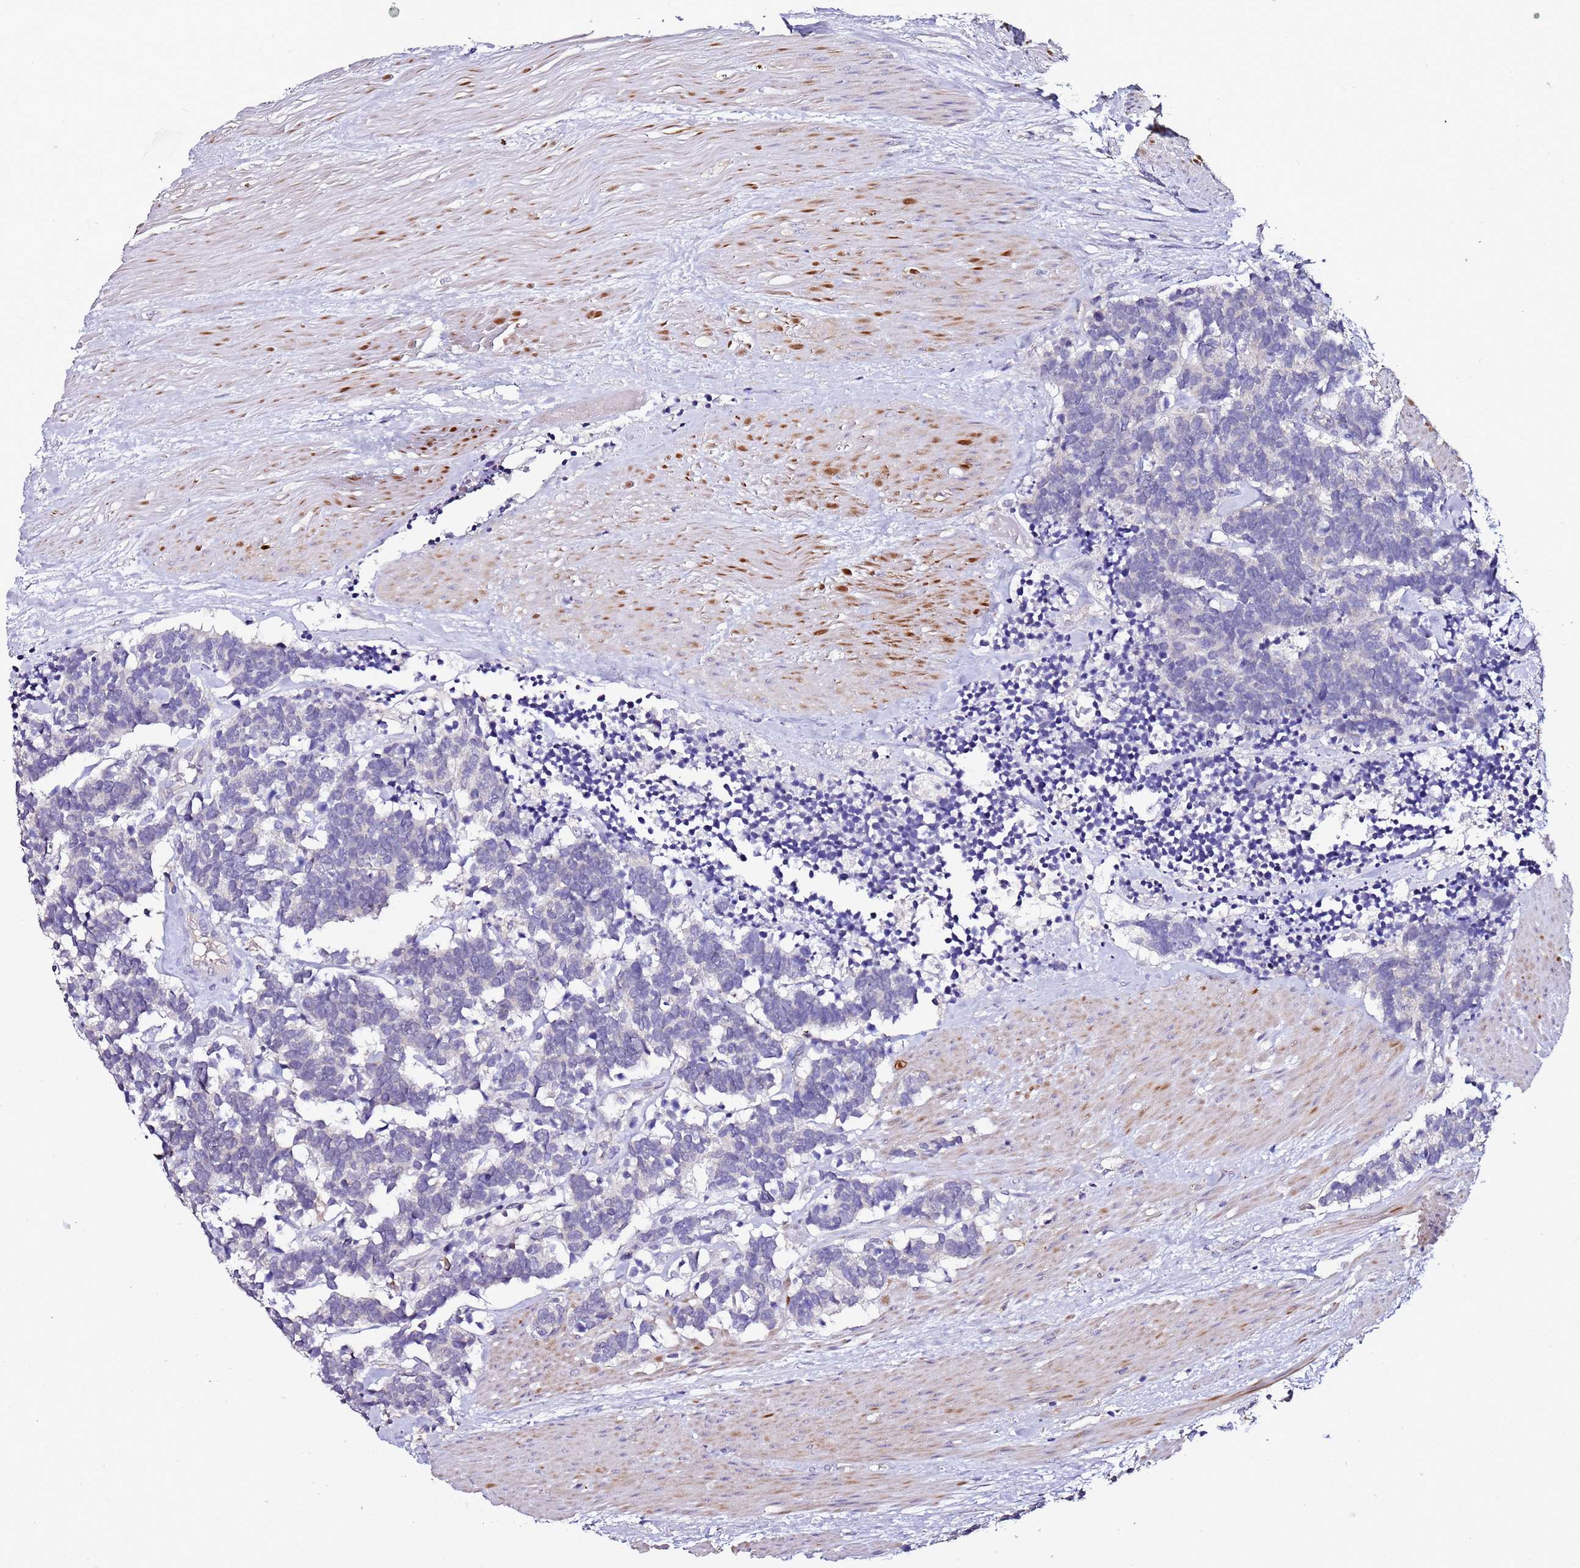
{"staining": {"intensity": "negative", "quantity": "none", "location": "none"}, "tissue": "carcinoid", "cell_type": "Tumor cells", "image_type": "cancer", "snomed": [{"axis": "morphology", "description": "Carcinoma, NOS"}, {"axis": "morphology", "description": "Carcinoid, malignant, NOS"}, {"axis": "topography", "description": "Urinary bladder"}], "caption": "DAB immunohistochemical staining of carcinoma shows no significant staining in tumor cells.", "gene": "SRRM5", "patient": {"sex": "male", "age": 57}}